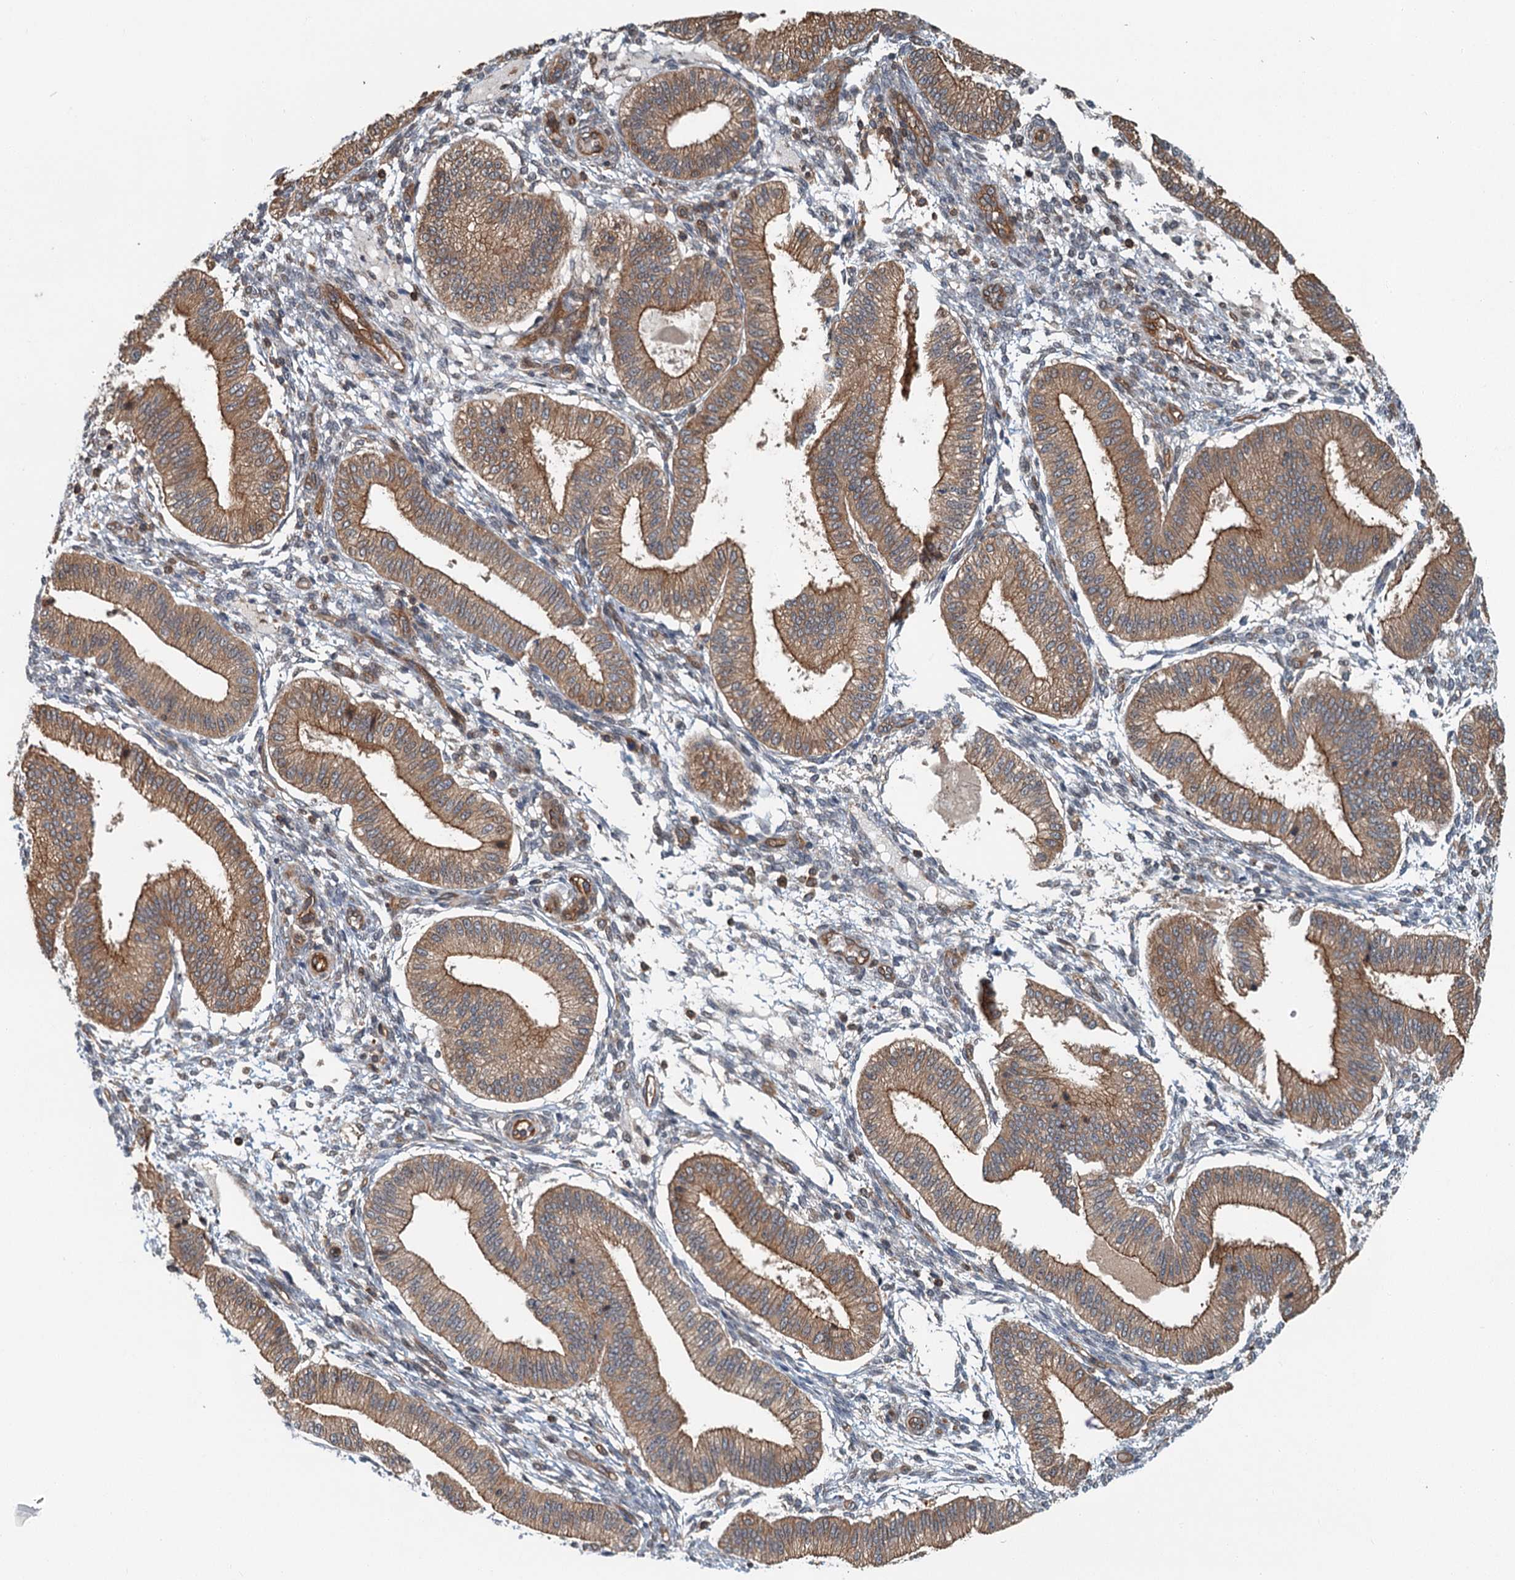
{"staining": {"intensity": "negative", "quantity": "none", "location": "none"}, "tissue": "endometrium", "cell_type": "Cells in endometrial stroma", "image_type": "normal", "snomed": [{"axis": "morphology", "description": "Normal tissue, NOS"}, {"axis": "topography", "description": "Endometrium"}], "caption": "Human endometrium stained for a protein using immunohistochemistry (IHC) reveals no positivity in cells in endometrial stroma.", "gene": "ZNF527", "patient": {"sex": "female", "age": 39}}